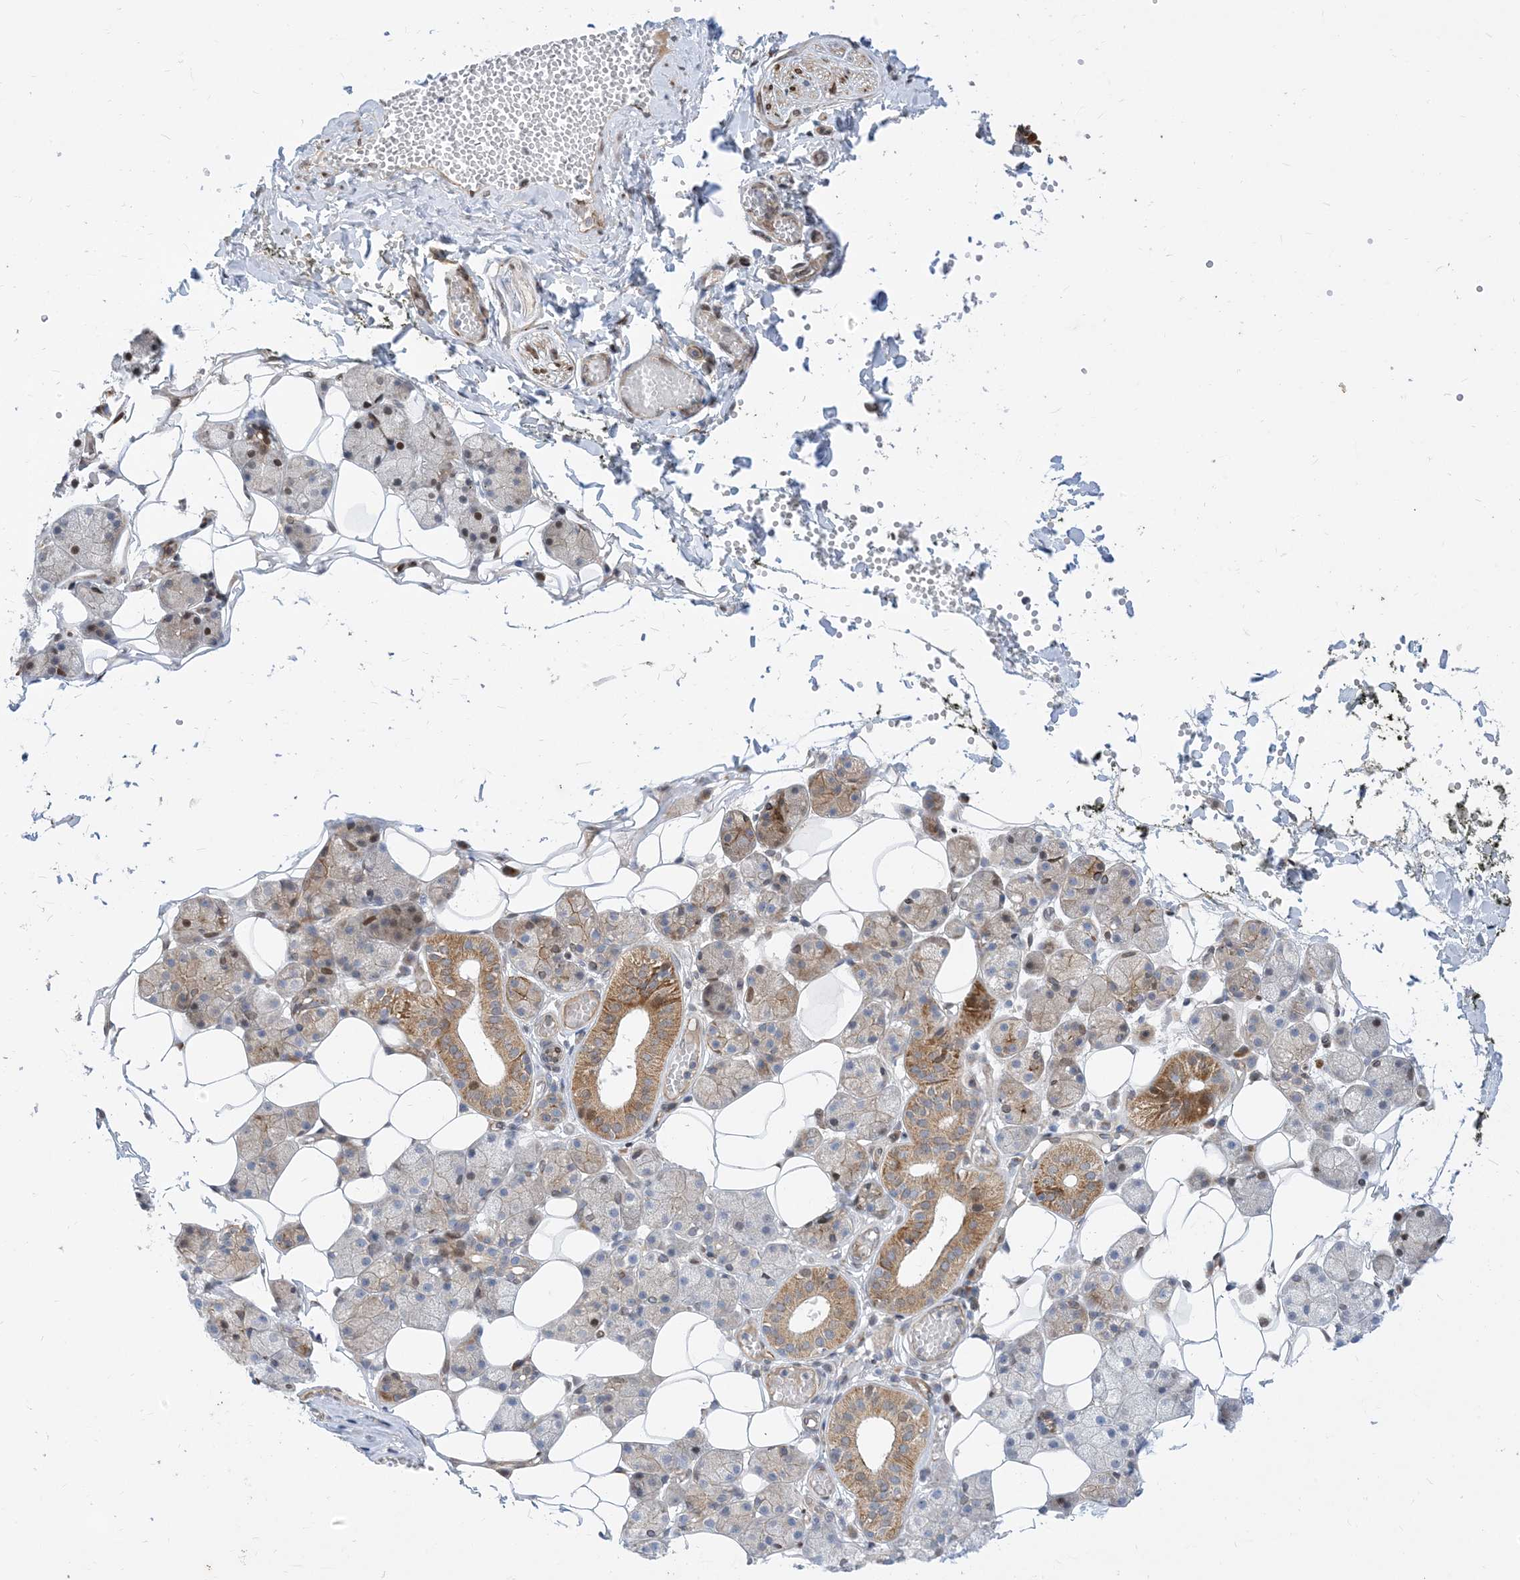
{"staining": {"intensity": "moderate", "quantity": "25%-75%", "location": "cytoplasmic/membranous"}, "tissue": "salivary gland", "cell_type": "Glandular cells", "image_type": "normal", "snomed": [{"axis": "morphology", "description": "Normal tissue, NOS"}, {"axis": "topography", "description": "Salivary gland"}], "caption": "Glandular cells exhibit medium levels of moderate cytoplasmic/membranous staining in approximately 25%-75% of cells in normal salivary gland. The staining was performed using DAB (3,3'-diaminobenzidine) to visualize the protein expression in brown, while the nuclei were stained in blue with hematoxylin (Magnification: 20x).", "gene": "TYSND1", "patient": {"sex": "female", "age": 33}}